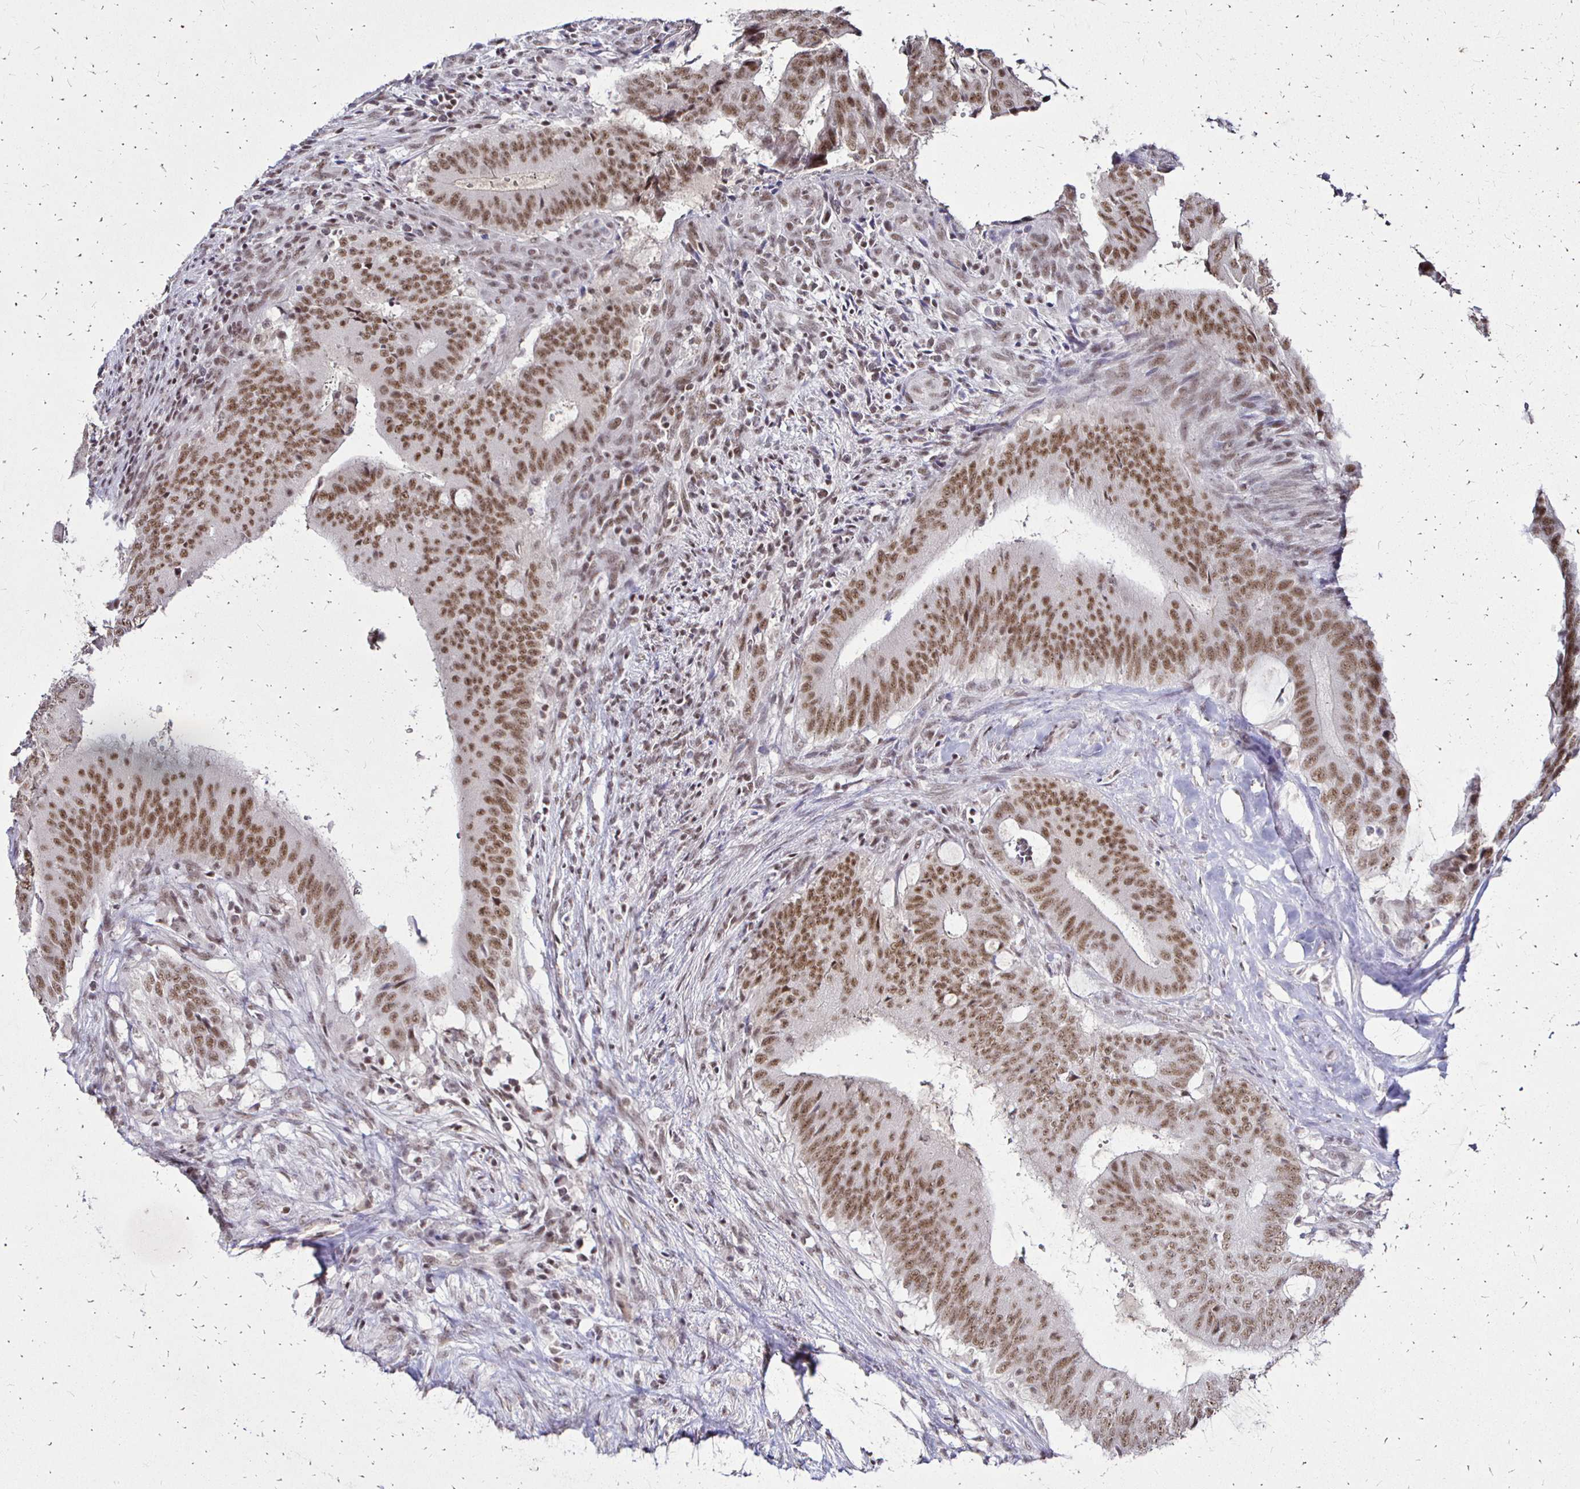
{"staining": {"intensity": "moderate", "quantity": ">75%", "location": "nuclear"}, "tissue": "colorectal cancer", "cell_type": "Tumor cells", "image_type": "cancer", "snomed": [{"axis": "morphology", "description": "Adenocarcinoma, NOS"}, {"axis": "topography", "description": "Colon"}], "caption": "Tumor cells show medium levels of moderate nuclear staining in approximately >75% of cells in adenocarcinoma (colorectal).", "gene": "SIN3A", "patient": {"sex": "female", "age": 43}}